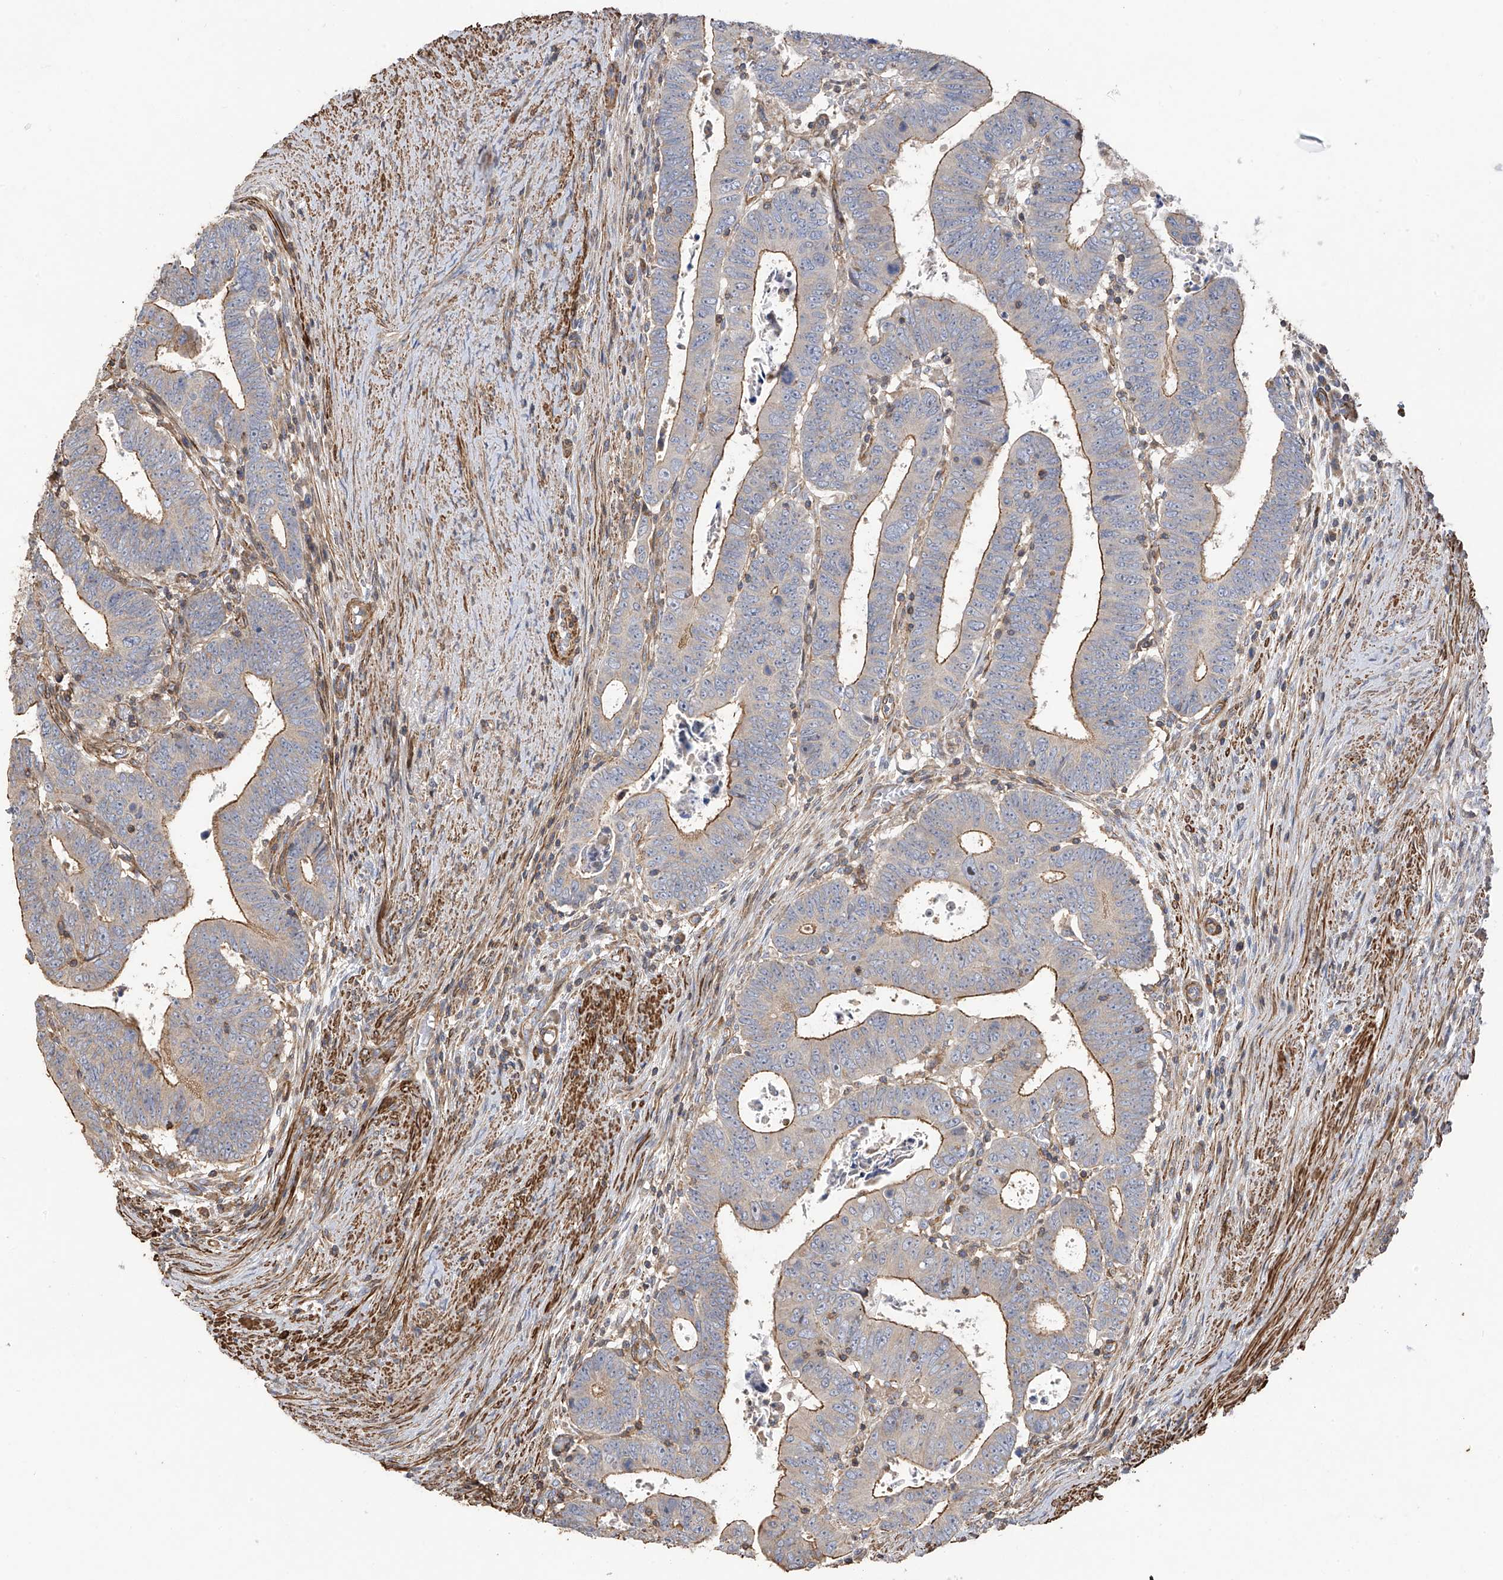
{"staining": {"intensity": "moderate", "quantity": "25%-75%", "location": "cytoplasmic/membranous"}, "tissue": "colorectal cancer", "cell_type": "Tumor cells", "image_type": "cancer", "snomed": [{"axis": "morphology", "description": "Normal tissue, NOS"}, {"axis": "morphology", "description": "Adenocarcinoma, NOS"}, {"axis": "topography", "description": "Rectum"}], "caption": "Moderate cytoplasmic/membranous protein expression is appreciated in approximately 25%-75% of tumor cells in adenocarcinoma (colorectal).", "gene": "SLC43A3", "patient": {"sex": "female", "age": 65}}